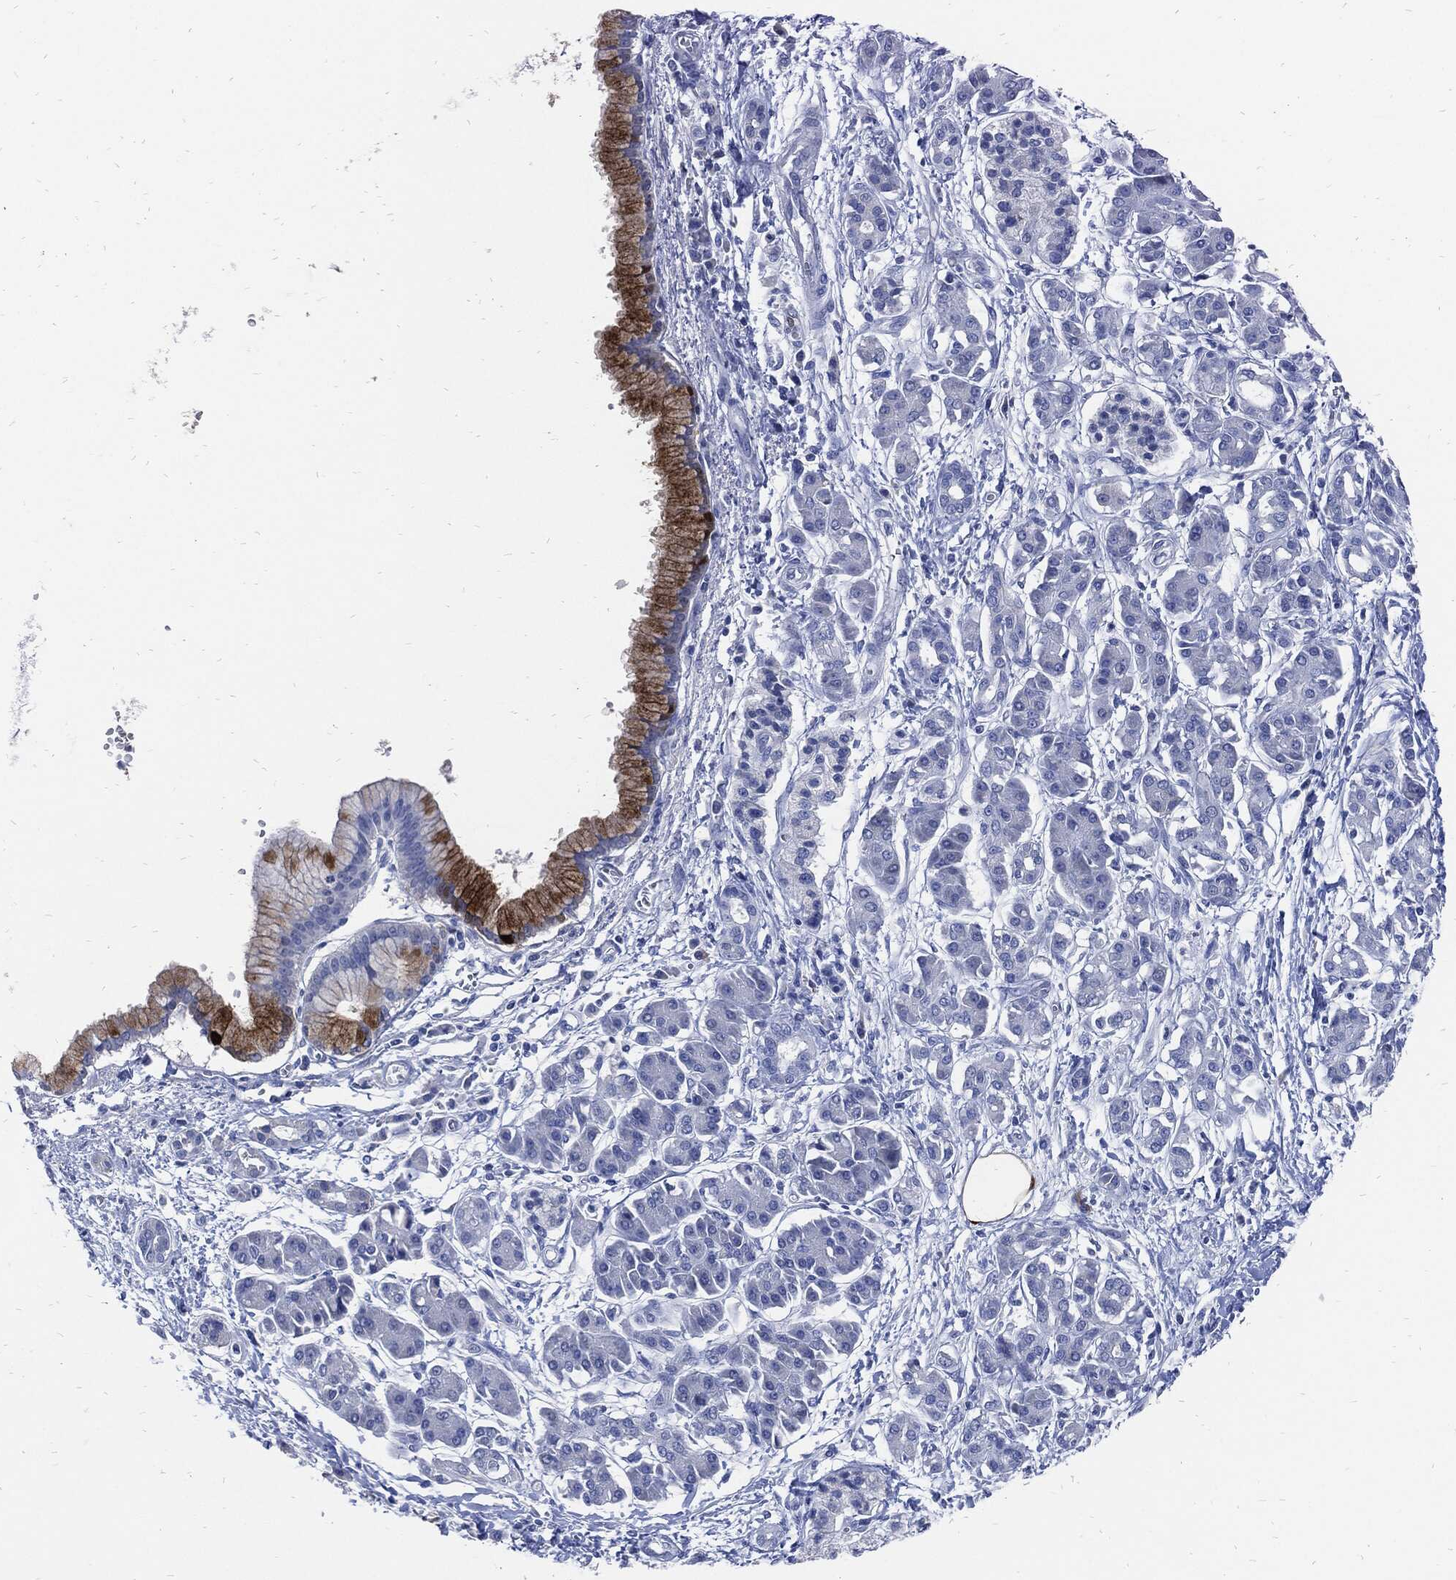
{"staining": {"intensity": "negative", "quantity": "none", "location": "none"}, "tissue": "pancreatic cancer", "cell_type": "Tumor cells", "image_type": "cancer", "snomed": [{"axis": "morphology", "description": "Adenocarcinoma, NOS"}, {"axis": "topography", "description": "Pancreas"}], "caption": "IHC image of neoplastic tissue: pancreatic cancer stained with DAB demonstrates no significant protein expression in tumor cells. (Immunohistochemistry, brightfield microscopy, high magnification).", "gene": "FABP4", "patient": {"sex": "male", "age": 72}}